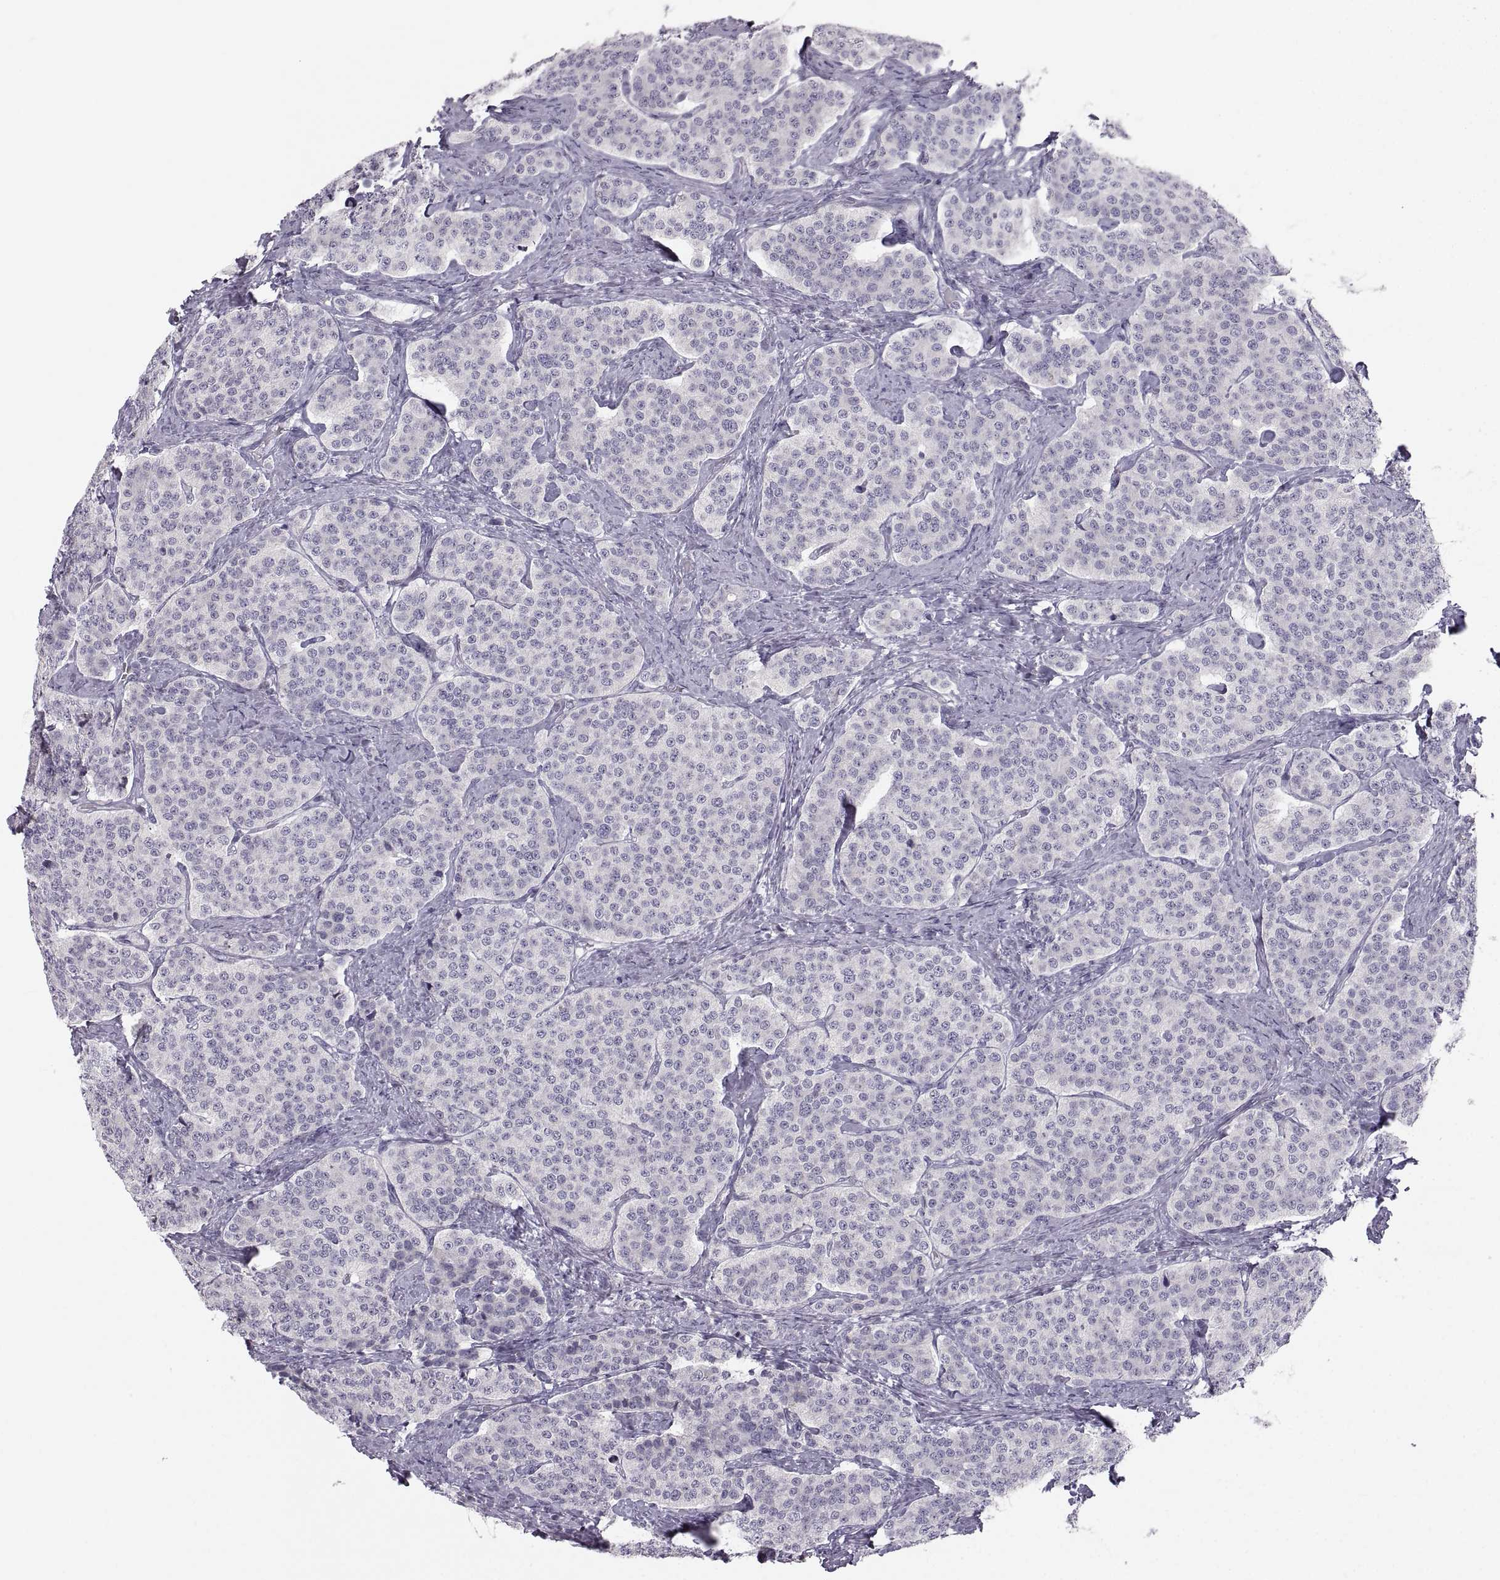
{"staining": {"intensity": "negative", "quantity": "none", "location": "none"}, "tissue": "carcinoid", "cell_type": "Tumor cells", "image_type": "cancer", "snomed": [{"axis": "morphology", "description": "Carcinoid, malignant, NOS"}, {"axis": "topography", "description": "Small intestine"}], "caption": "IHC image of carcinoid stained for a protein (brown), which reveals no positivity in tumor cells.", "gene": "ZNF185", "patient": {"sex": "female", "age": 58}}